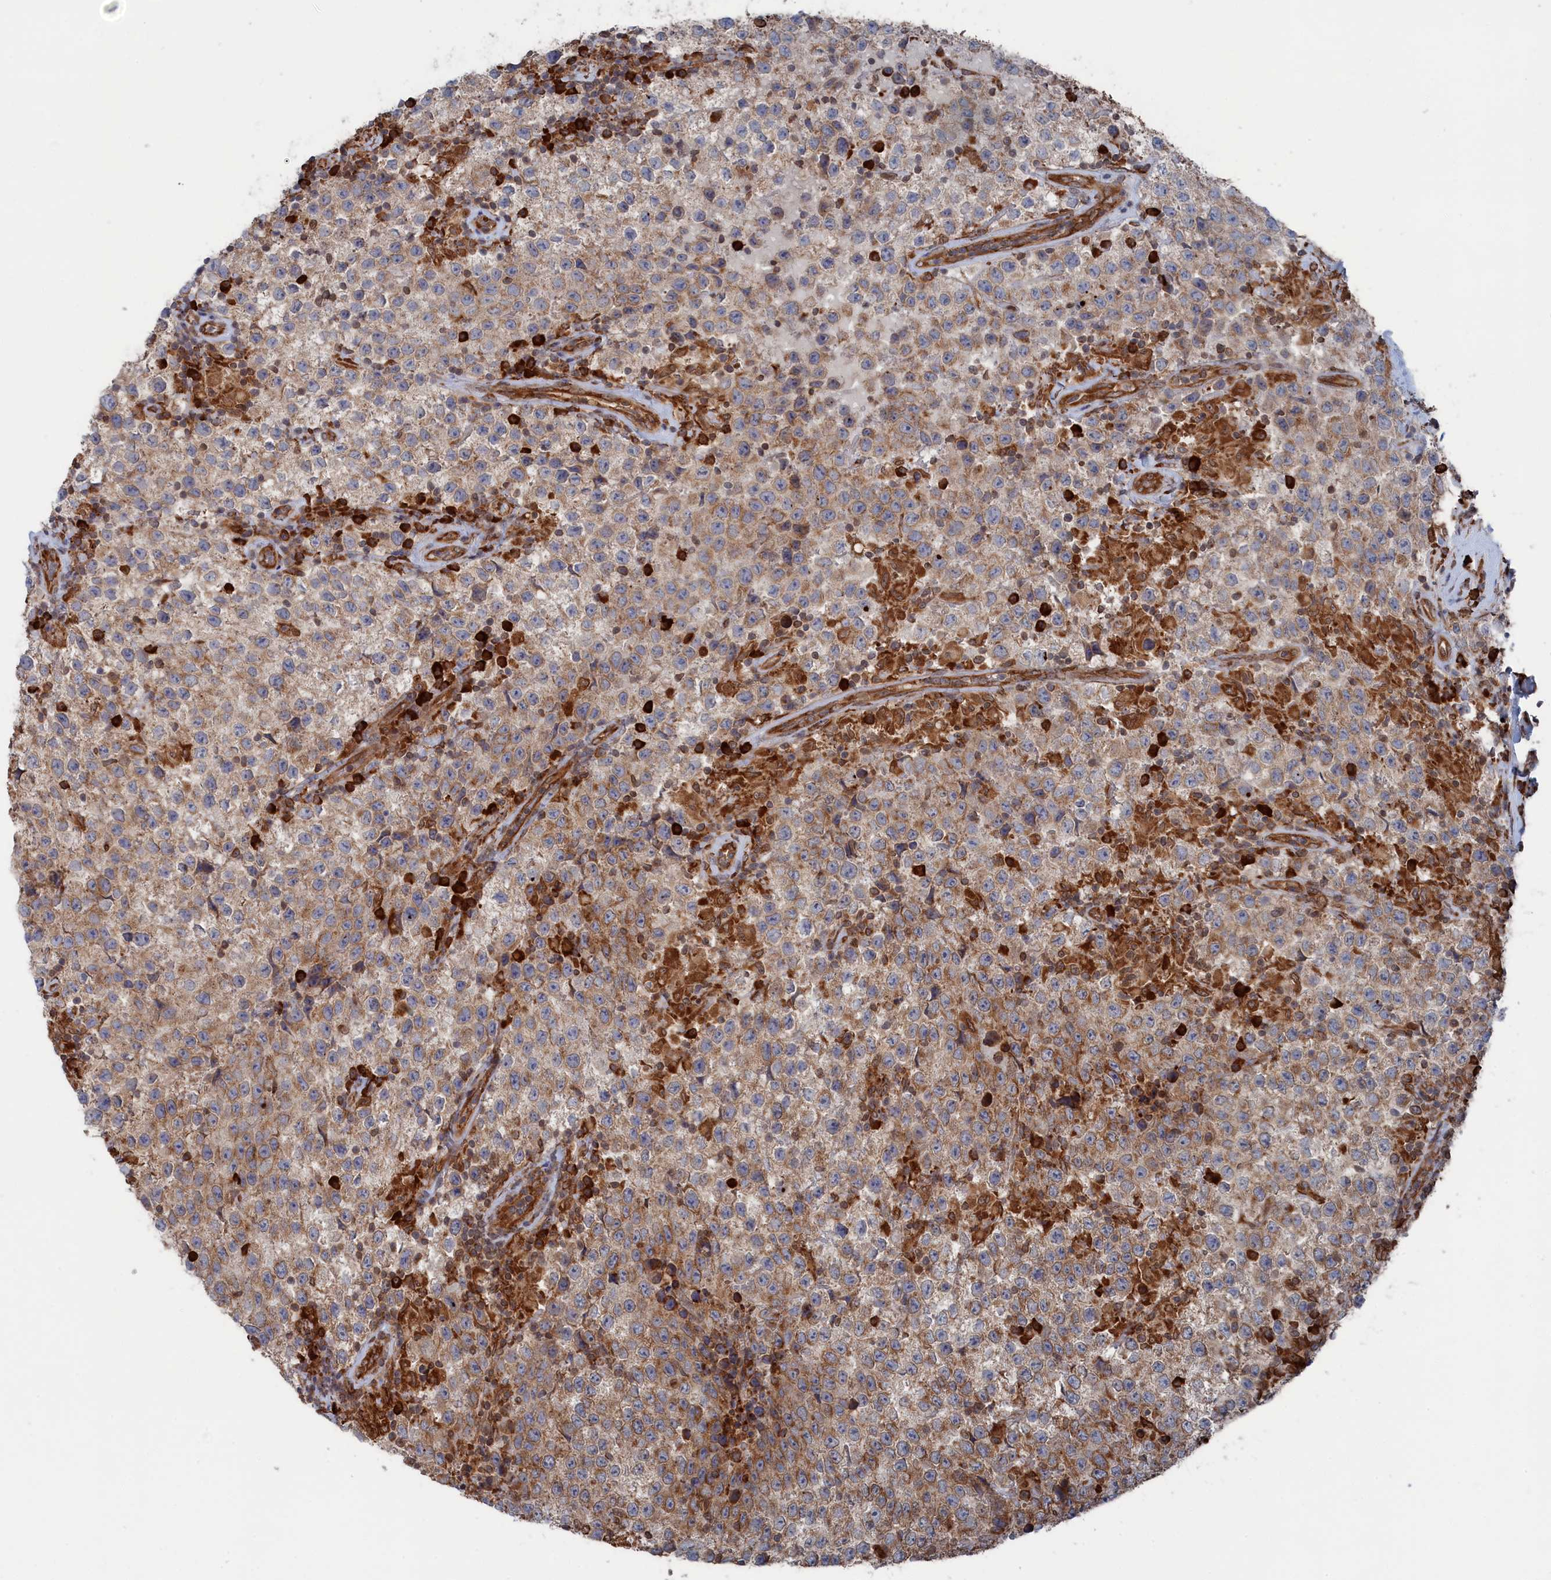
{"staining": {"intensity": "weak", "quantity": ">75%", "location": "cytoplasmic/membranous"}, "tissue": "testis cancer", "cell_type": "Tumor cells", "image_type": "cancer", "snomed": [{"axis": "morphology", "description": "Seminoma, NOS"}, {"axis": "morphology", "description": "Carcinoma, Embryonal, NOS"}, {"axis": "topography", "description": "Testis"}], "caption": "Seminoma (testis) was stained to show a protein in brown. There is low levels of weak cytoplasmic/membranous expression in approximately >75% of tumor cells. Ihc stains the protein in brown and the nuclei are stained blue.", "gene": "BPIFB6", "patient": {"sex": "male", "age": 41}}